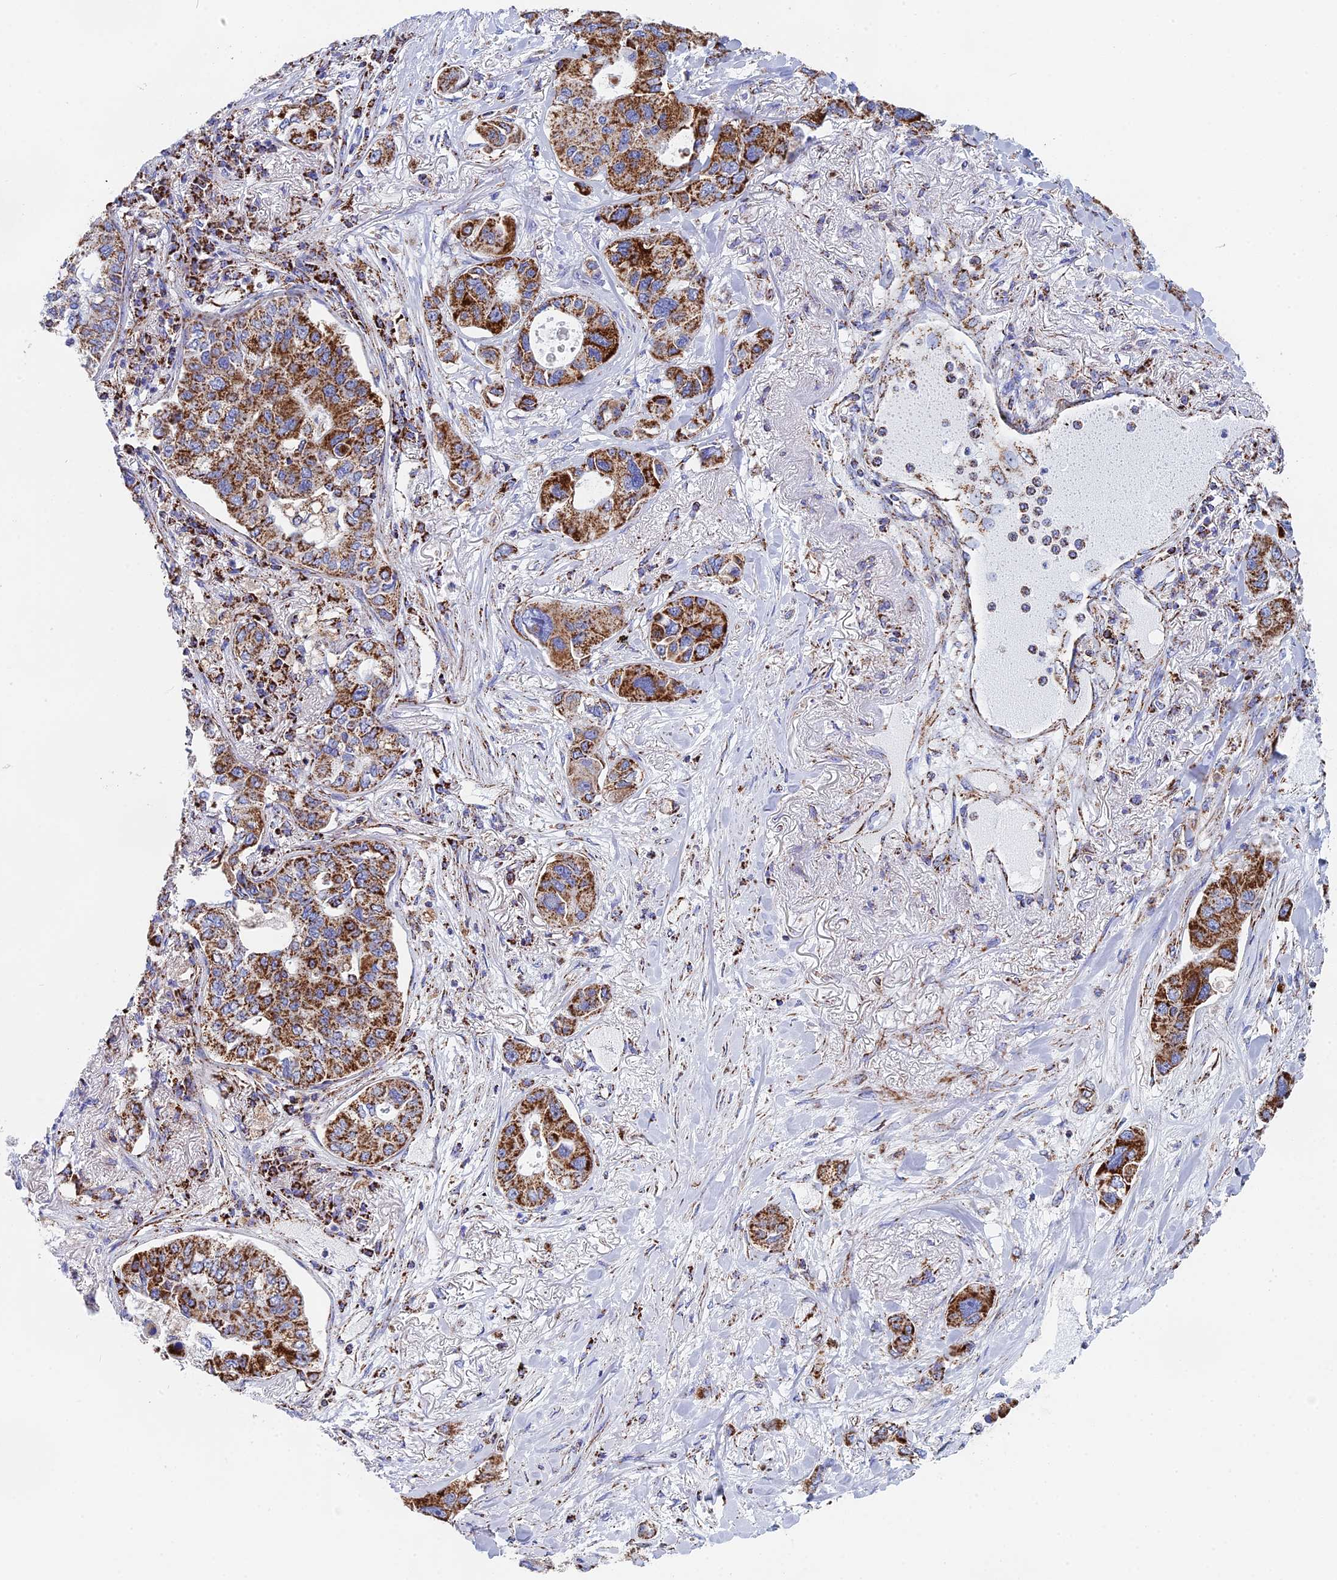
{"staining": {"intensity": "moderate", "quantity": ">75%", "location": "cytoplasmic/membranous"}, "tissue": "lung cancer", "cell_type": "Tumor cells", "image_type": "cancer", "snomed": [{"axis": "morphology", "description": "Adenocarcinoma, NOS"}, {"axis": "topography", "description": "Lung"}], "caption": "The micrograph exhibits staining of lung adenocarcinoma, revealing moderate cytoplasmic/membranous protein staining (brown color) within tumor cells.", "gene": "NDUFA5", "patient": {"sex": "male", "age": 49}}